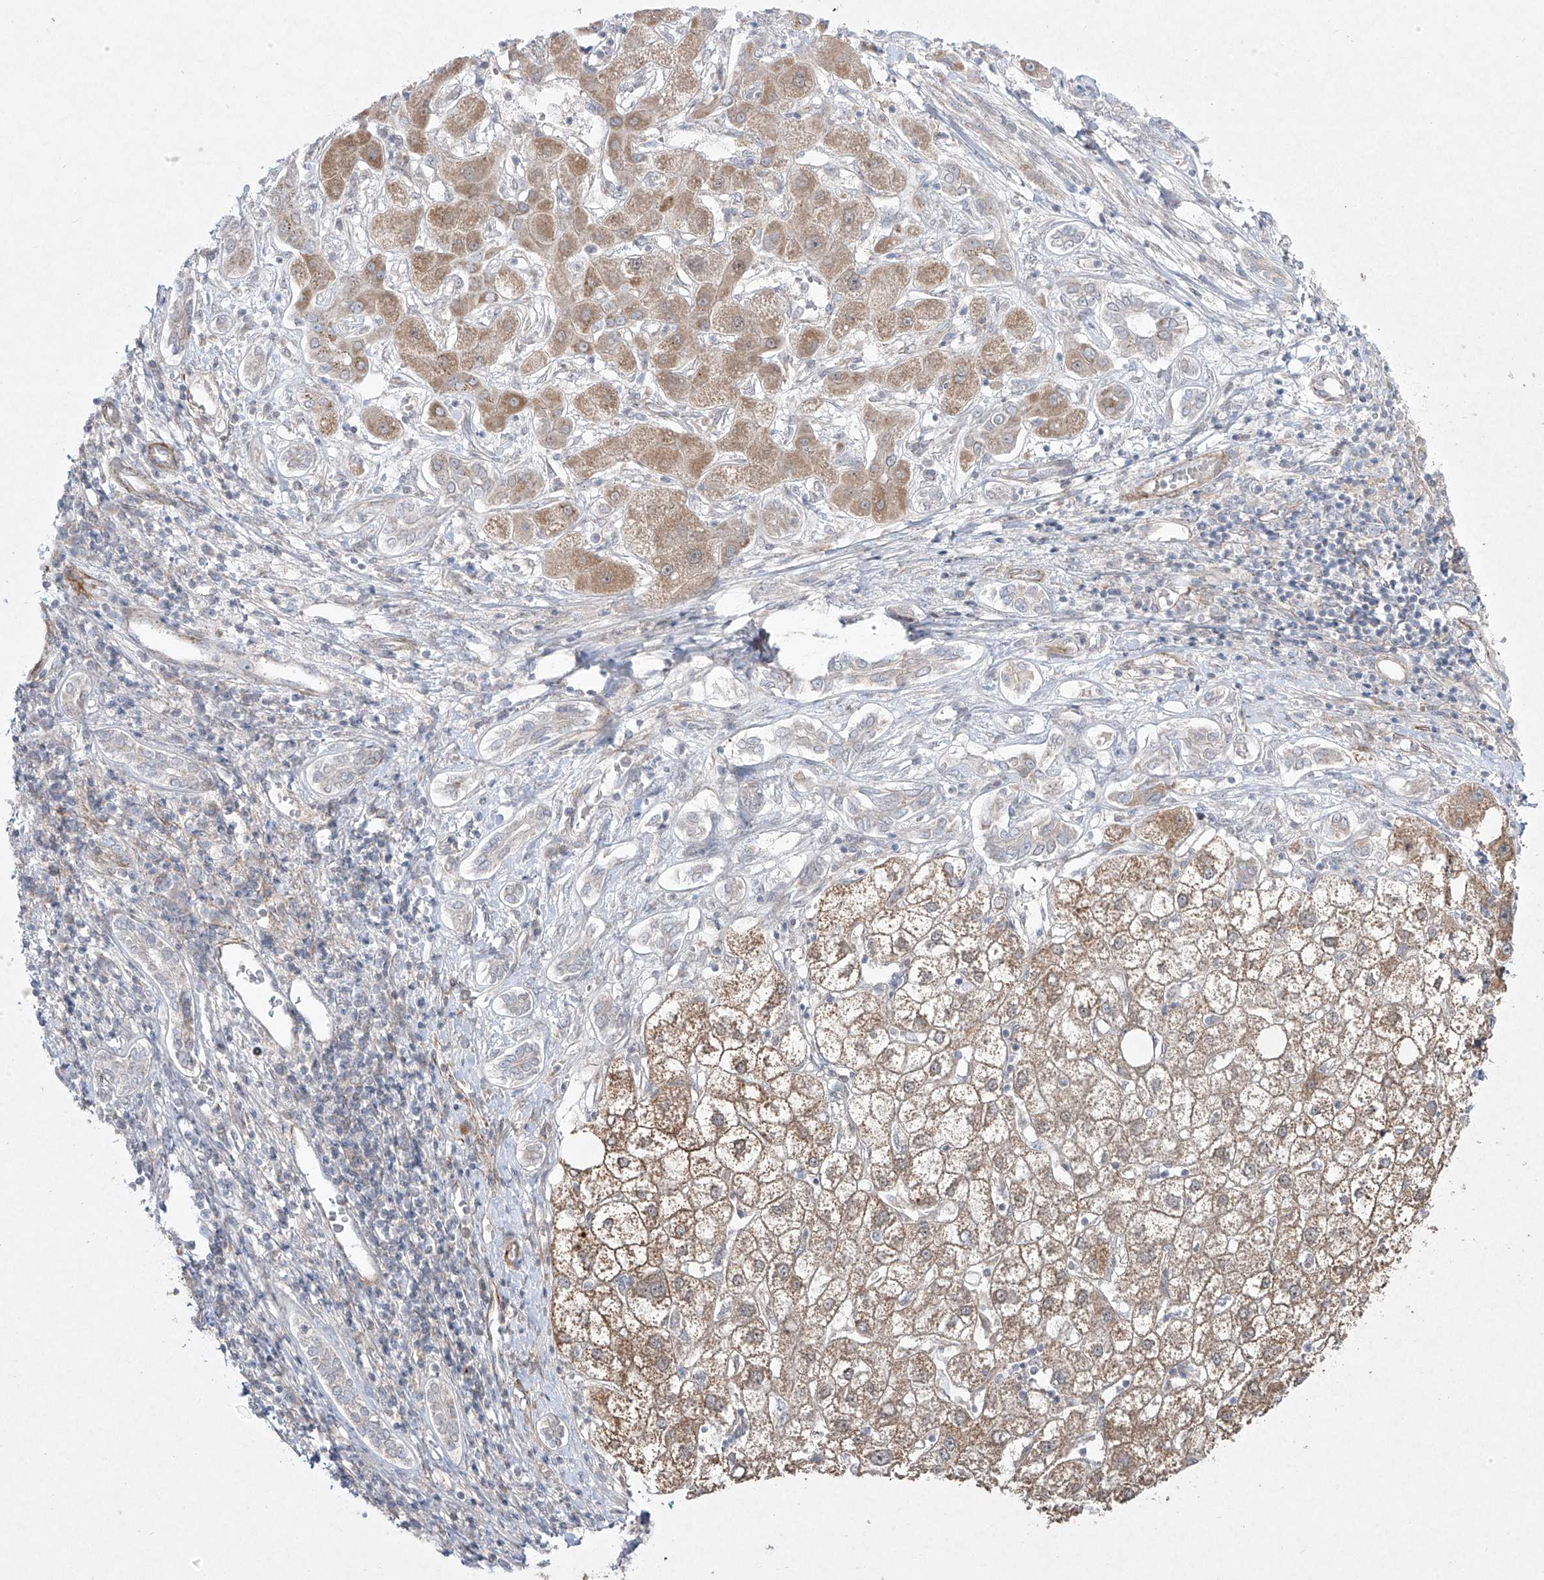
{"staining": {"intensity": "moderate", "quantity": ">75%", "location": "cytoplasmic/membranous"}, "tissue": "liver cancer", "cell_type": "Tumor cells", "image_type": "cancer", "snomed": [{"axis": "morphology", "description": "Carcinoma, Hepatocellular, NOS"}, {"axis": "topography", "description": "Liver"}], "caption": "Immunohistochemistry (IHC) of liver cancer (hepatocellular carcinoma) reveals medium levels of moderate cytoplasmic/membranous expression in about >75% of tumor cells. (Brightfield microscopy of DAB IHC at high magnification).", "gene": "KDM1B", "patient": {"sex": "male", "age": 65}}